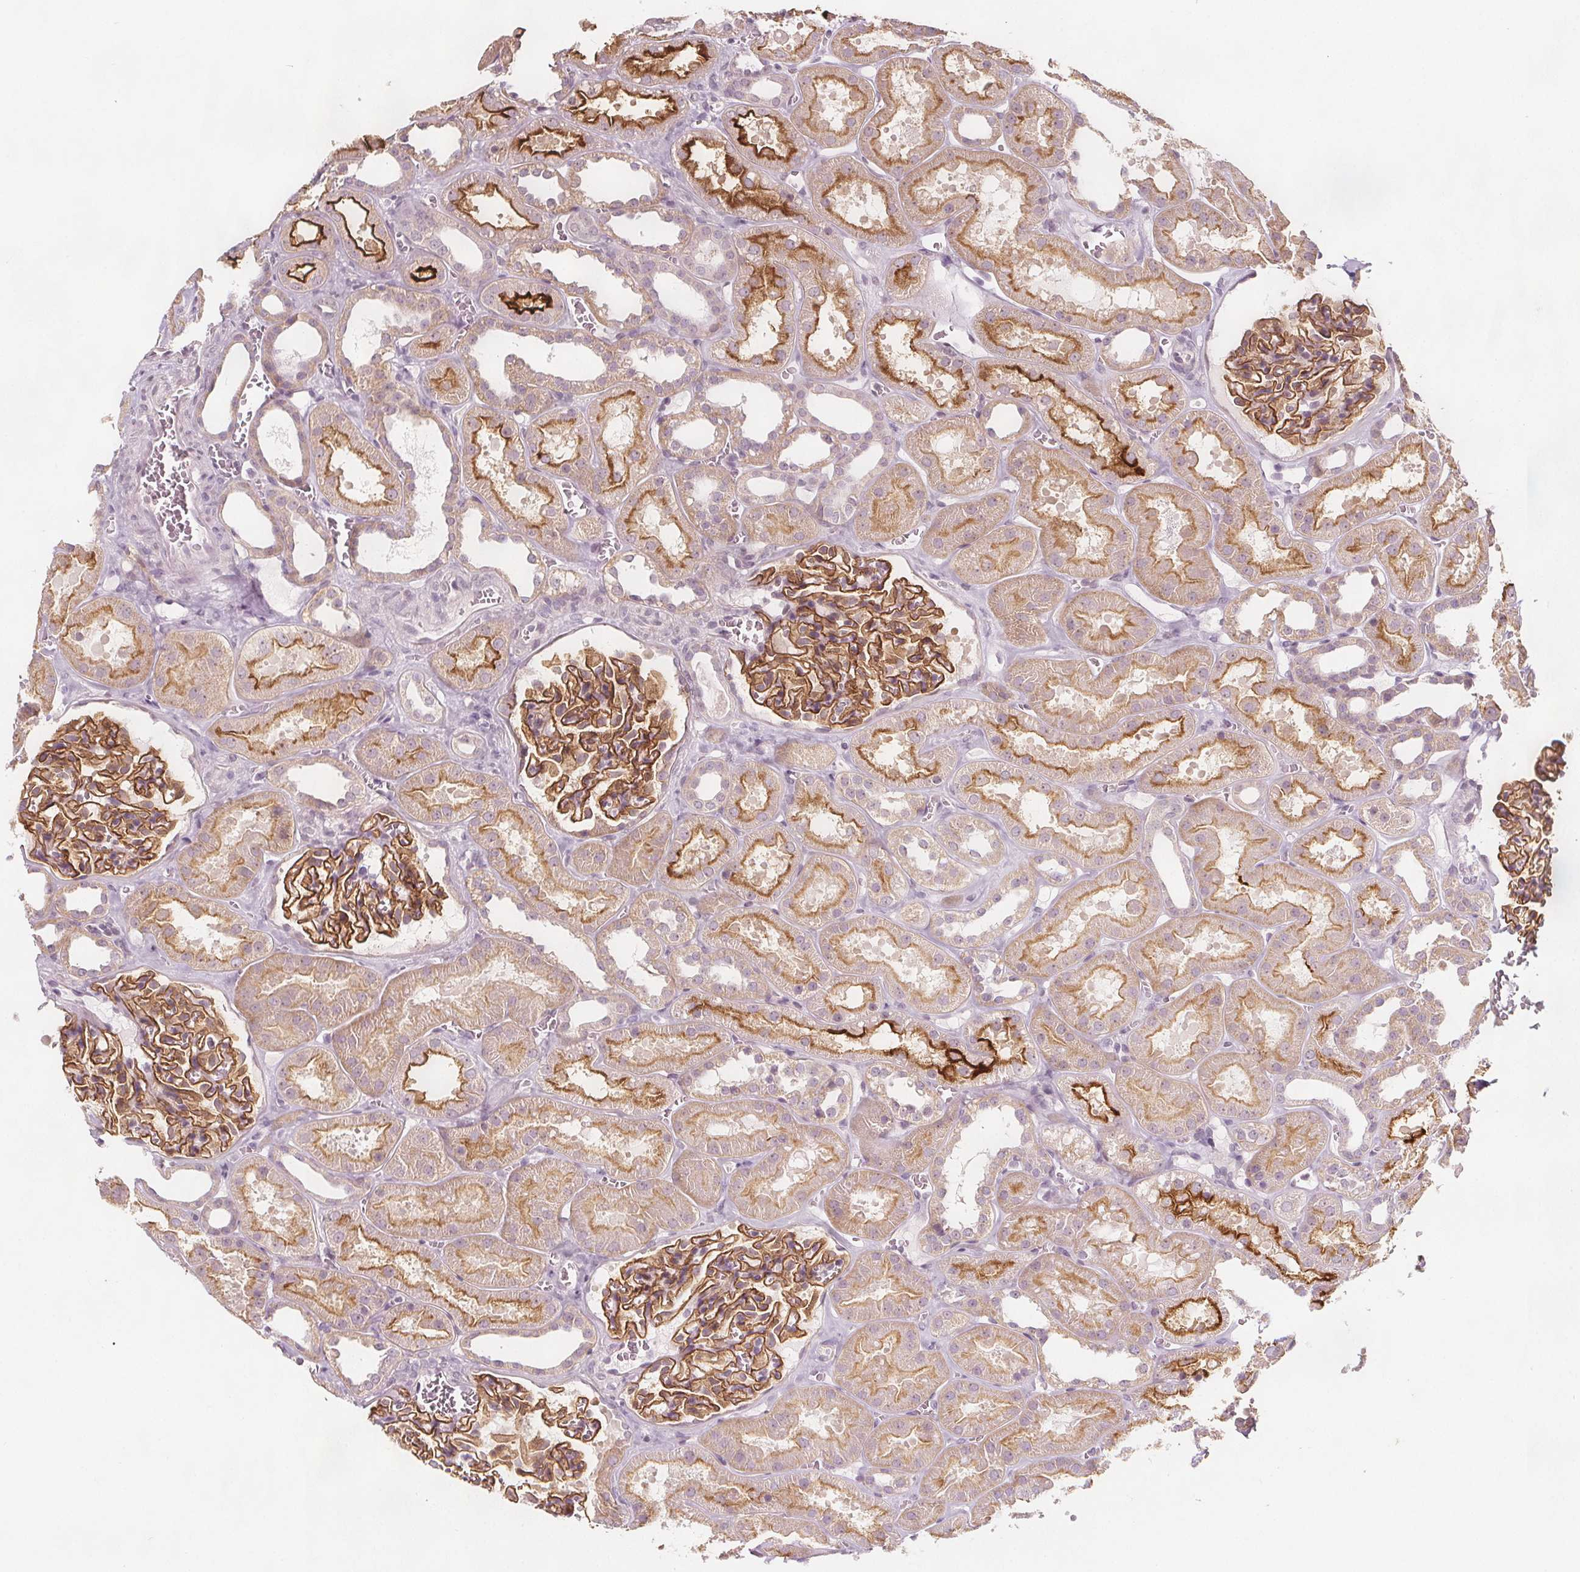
{"staining": {"intensity": "strong", "quantity": ">75%", "location": "cytoplasmic/membranous"}, "tissue": "kidney", "cell_type": "Cells in glomeruli", "image_type": "normal", "snomed": [{"axis": "morphology", "description": "Normal tissue, NOS"}, {"axis": "topography", "description": "Kidney"}], "caption": "Cells in glomeruli exhibit high levels of strong cytoplasmic/membranous staining in about >75% of cells in benign human kidney.", "gene": "C1orf167", "patient": {"sex": "female", "age": 41}}